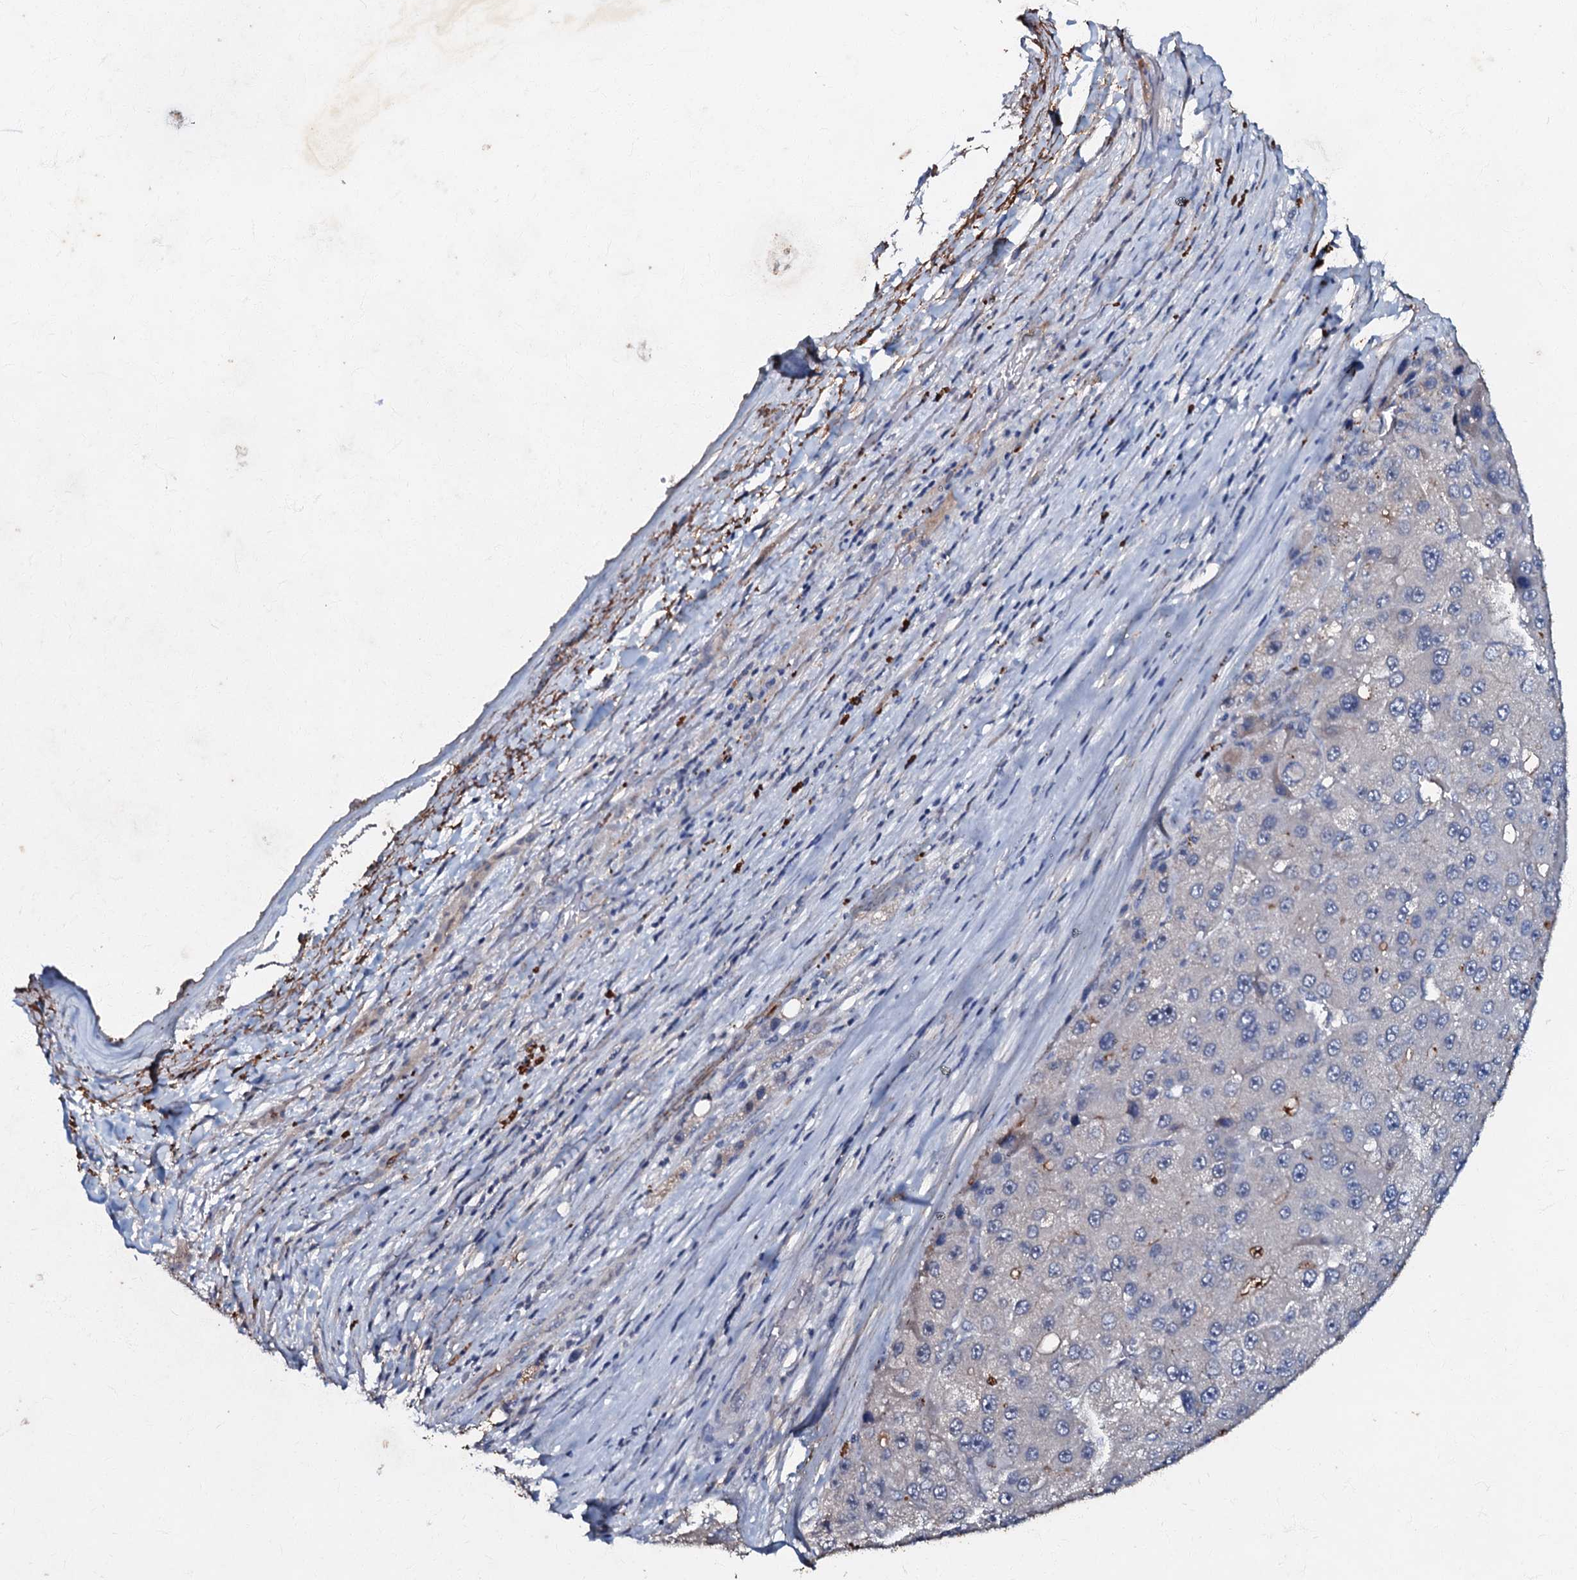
{"staining": {"intensity": "negative", "quantity": "none", "location": "none"}, "tissue": "liver cancer", "cell_type": "Tumor cells", "image_type": "cancer", "snomed": [{"axis": "morphology", "description": "Carcinoma, Hepatocellular, NOS"}, {"axis": "topography", "description": "Liver"}], "caption": "Liver cancer stained for a protein using immunohistochemistry (IHC) exhibits no positivity tumor cells.", "gene": "MANSC4", "patient": {"sex": "female", "age": 73}}